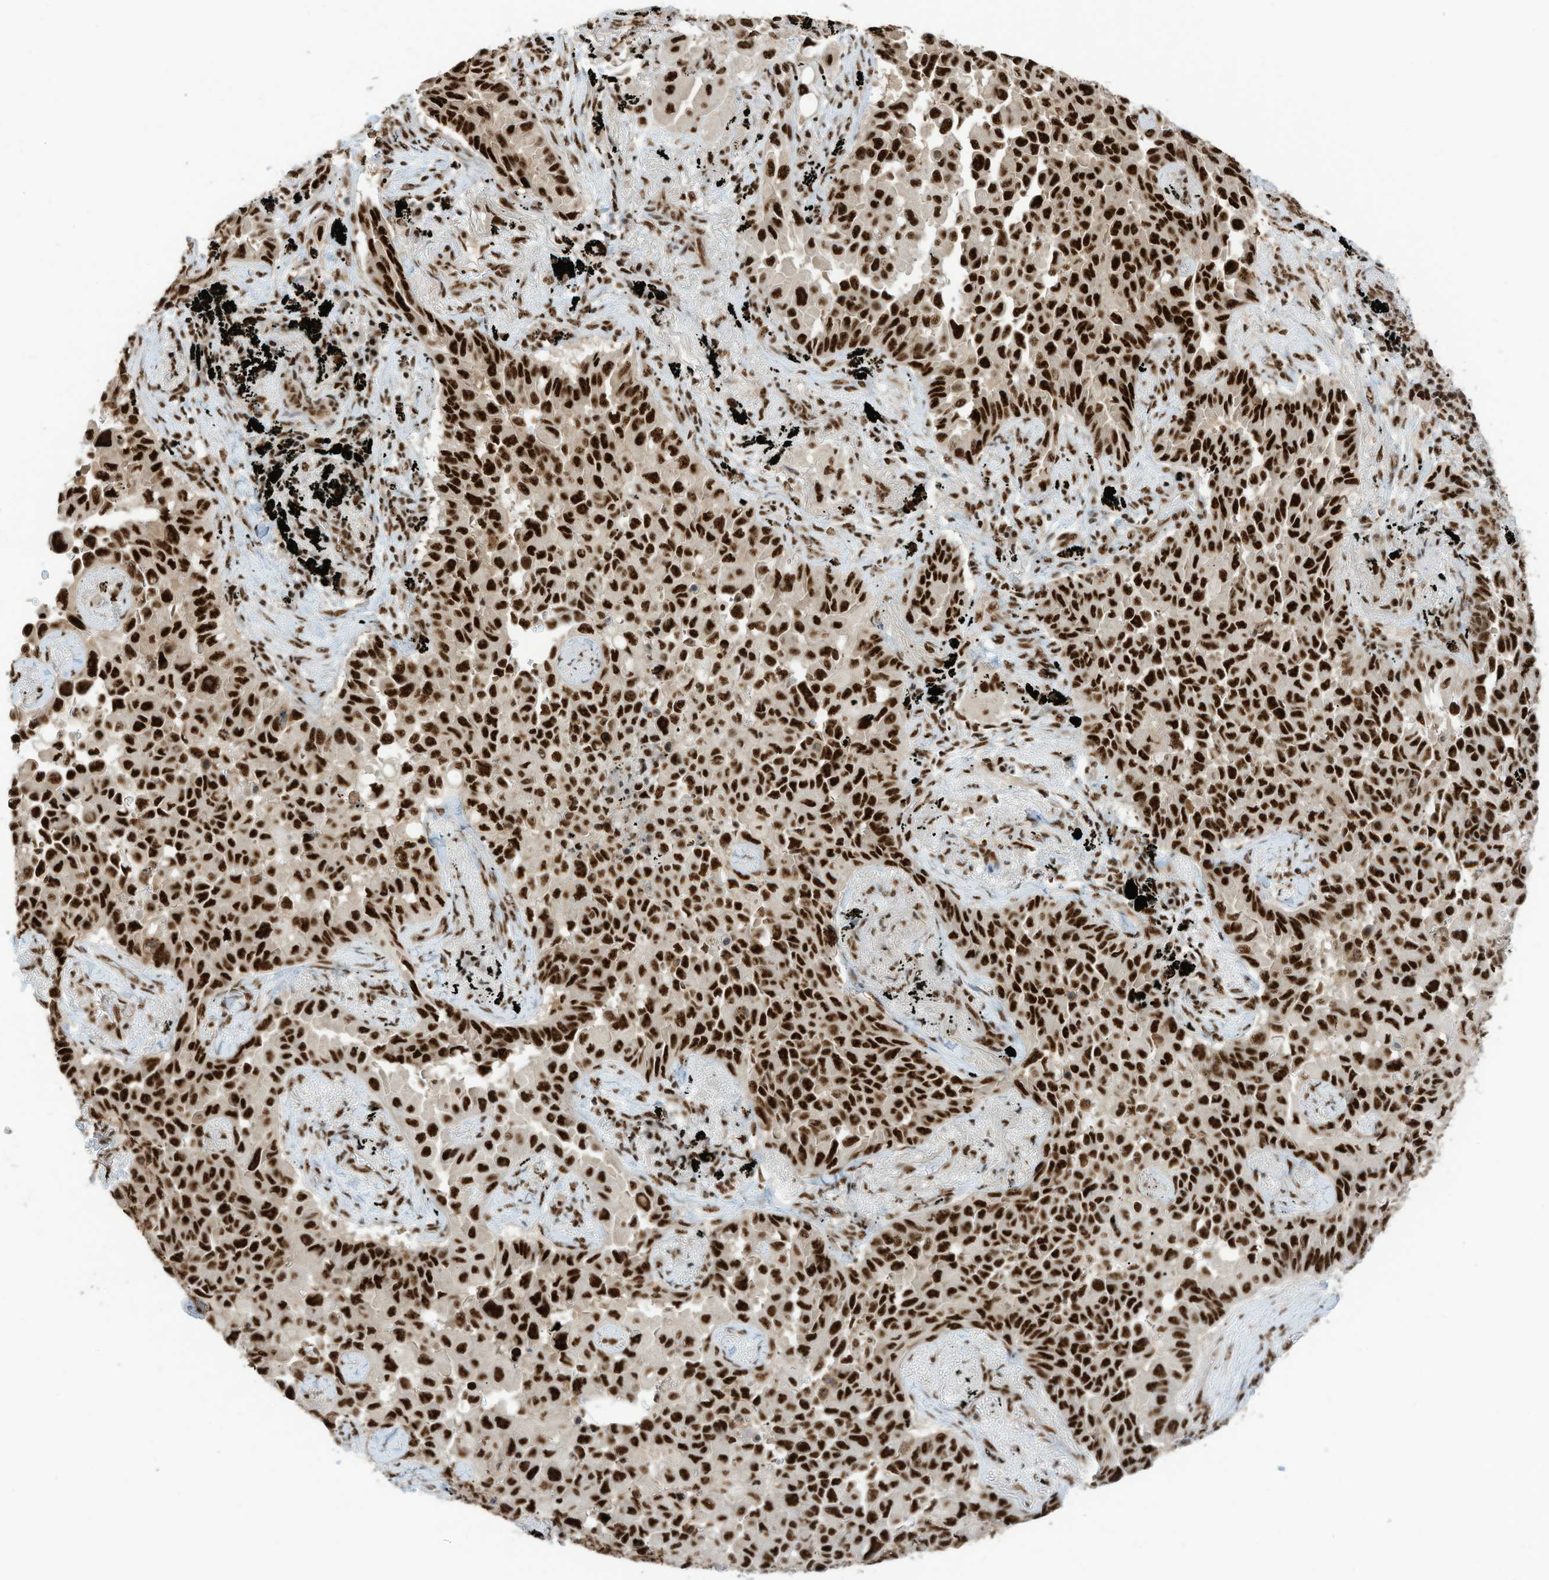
{"staining": {"intensity": "strong", "quantity": ">75%", "location": "nuclear"}, "tissue": "lung cancer", "cell_type": "Tumor cells", "image_type": "cancer", "snomed": [{"axis": "morphology", "description": "Adenocarcinoma, NOS"}, {"axis": "topography", "description": "Lung"}], "caption": "This image exhibits immunohistochemistry staining of lung cancer, with high strong nuclear positivity in about >75% of tumor cells.", "gene": "SF3A3", "patient": {"sex": "female", "age": 67}}